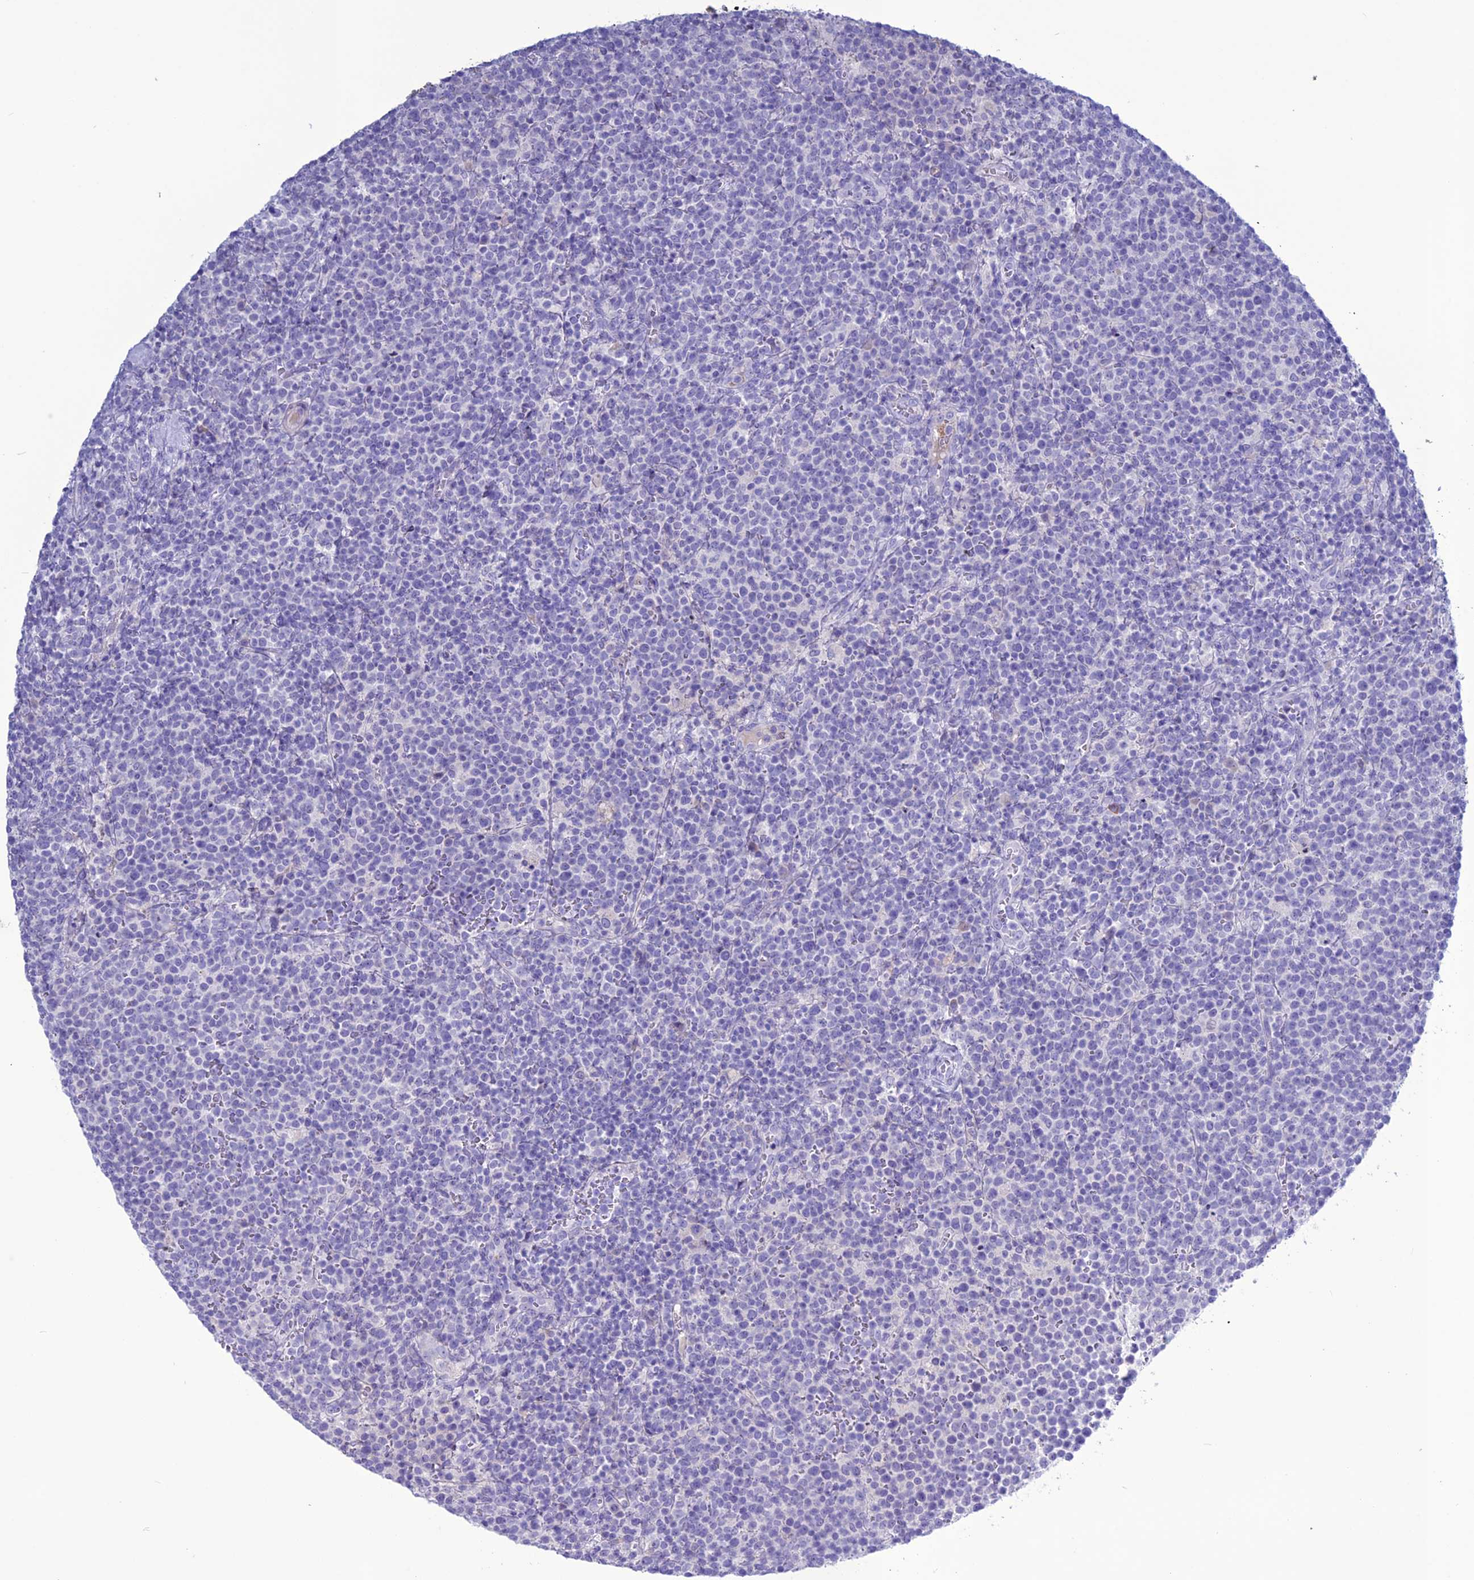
{"staining": {"intensity": "negative", "quantity": "none", "location": "none"}, "tissue": "lymphoma", "cell_type": "Tumor cells", "image_type": "cancer", "snomed": [{"axis": "morphology", "description": "Malignant lymphoma, non-Hodgkin's type, High grade"}, {"axis": "topography", "description": "Lymph node"}], "caption": "This is an IHC image of human lymphoma. There is no staining in tumor cells.", "gene": "CLEC2L", "patient": {"sex": "male", "age": 61}}